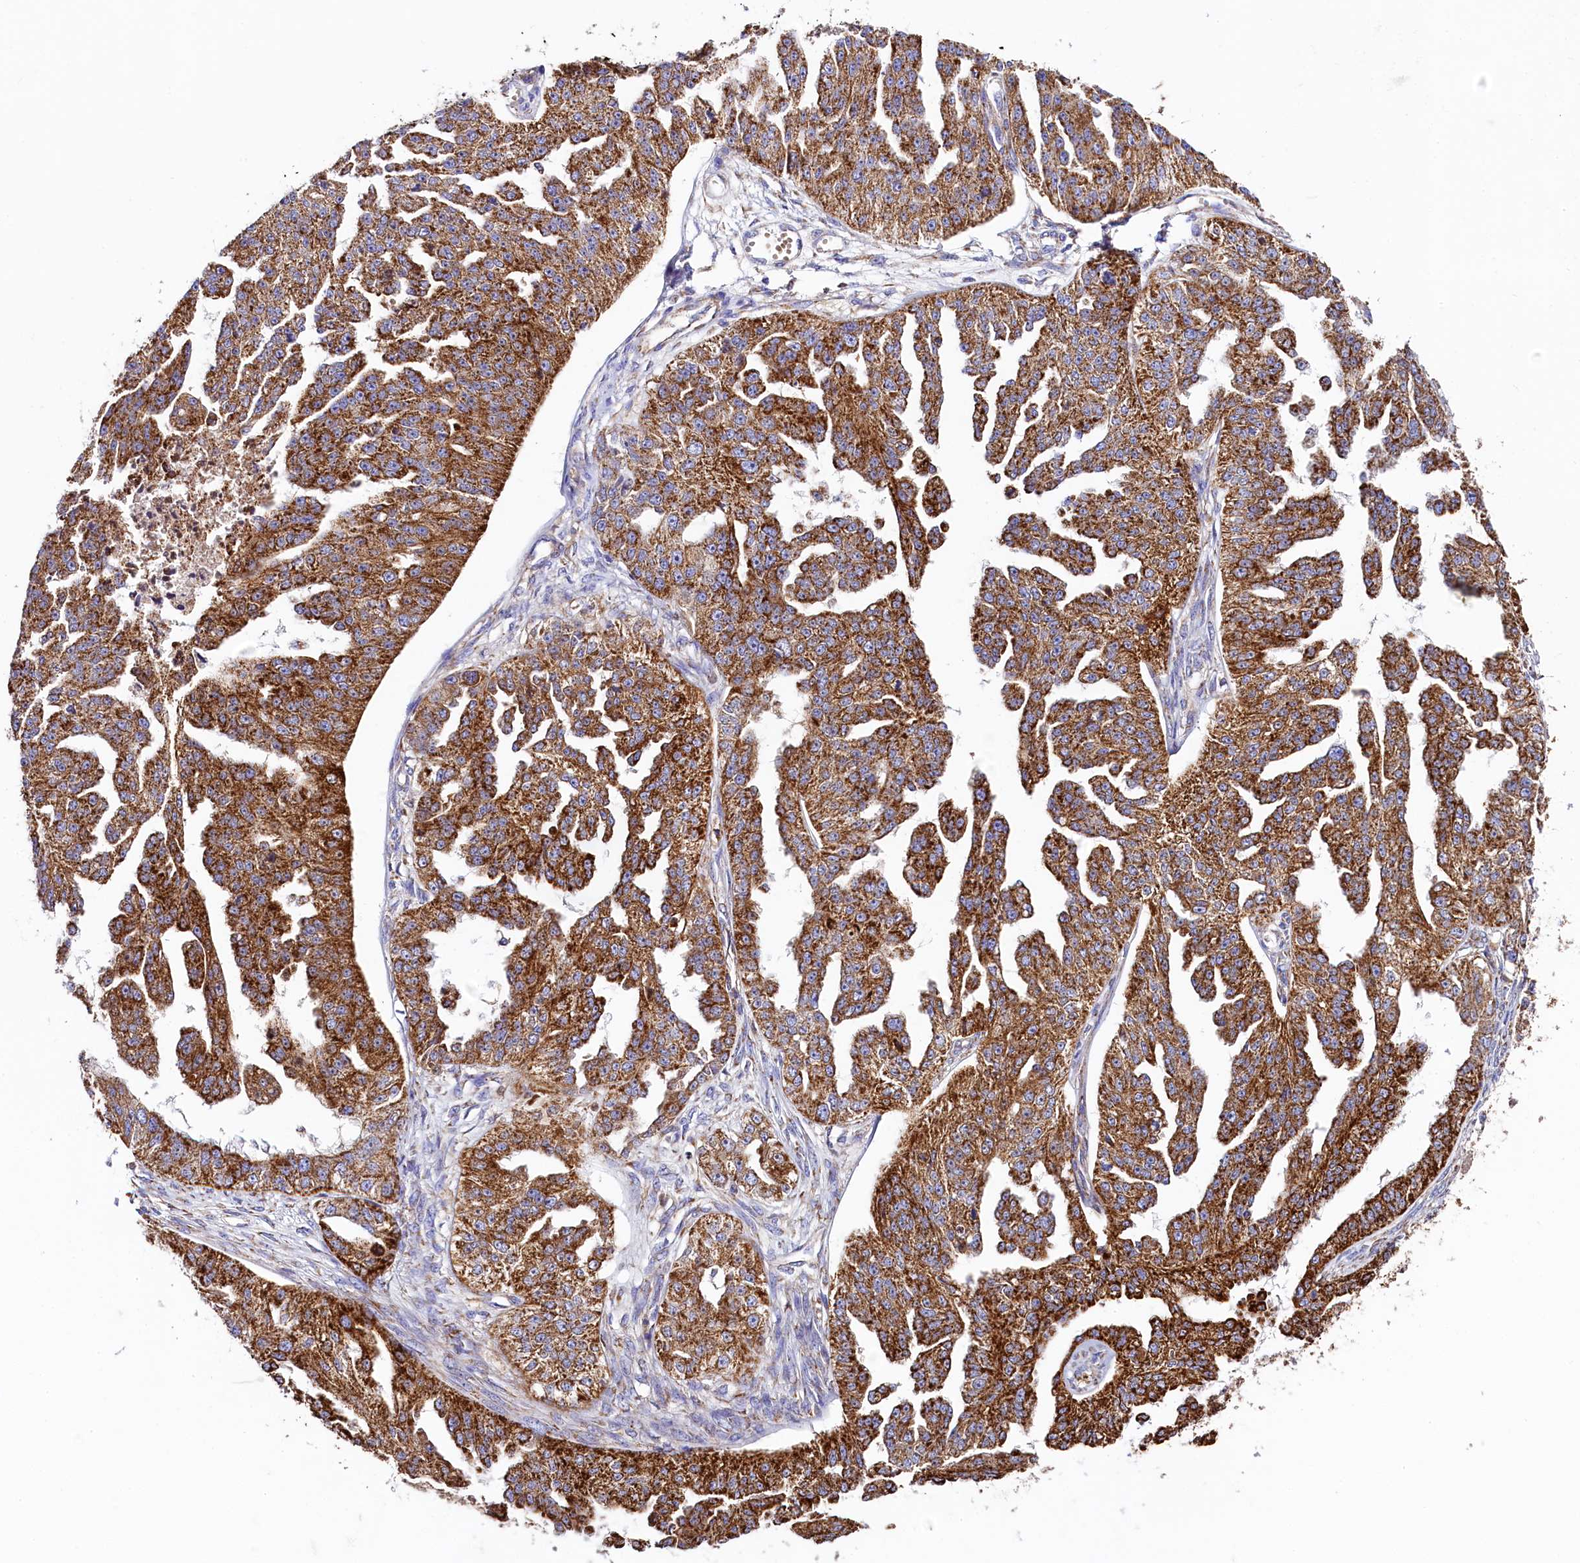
{"staining": {"intensity": "strong", "quantity": ">75%", "location": "cytoplasmic/membranous"}, "tissue": "ovarian cancer", "cell_type": "Tumor cells", "image_type": "cancer", "snomed": [{"axis": "morphology", "description": "Cystadenocarcinoma, serous, NOS"}, {"axis": "topography", "description": "Ovary"}], "caption": "Ovarian serous cystadenocarcinoma stained with IHC shows strong cytoplasmic/membranous staining in about >75% of tumor cells. (DAB IHC, brown staining for protein, blue staining for nuclei).", "gene": "CLYBL", "patient": {"sex": "female", "age": 58}}